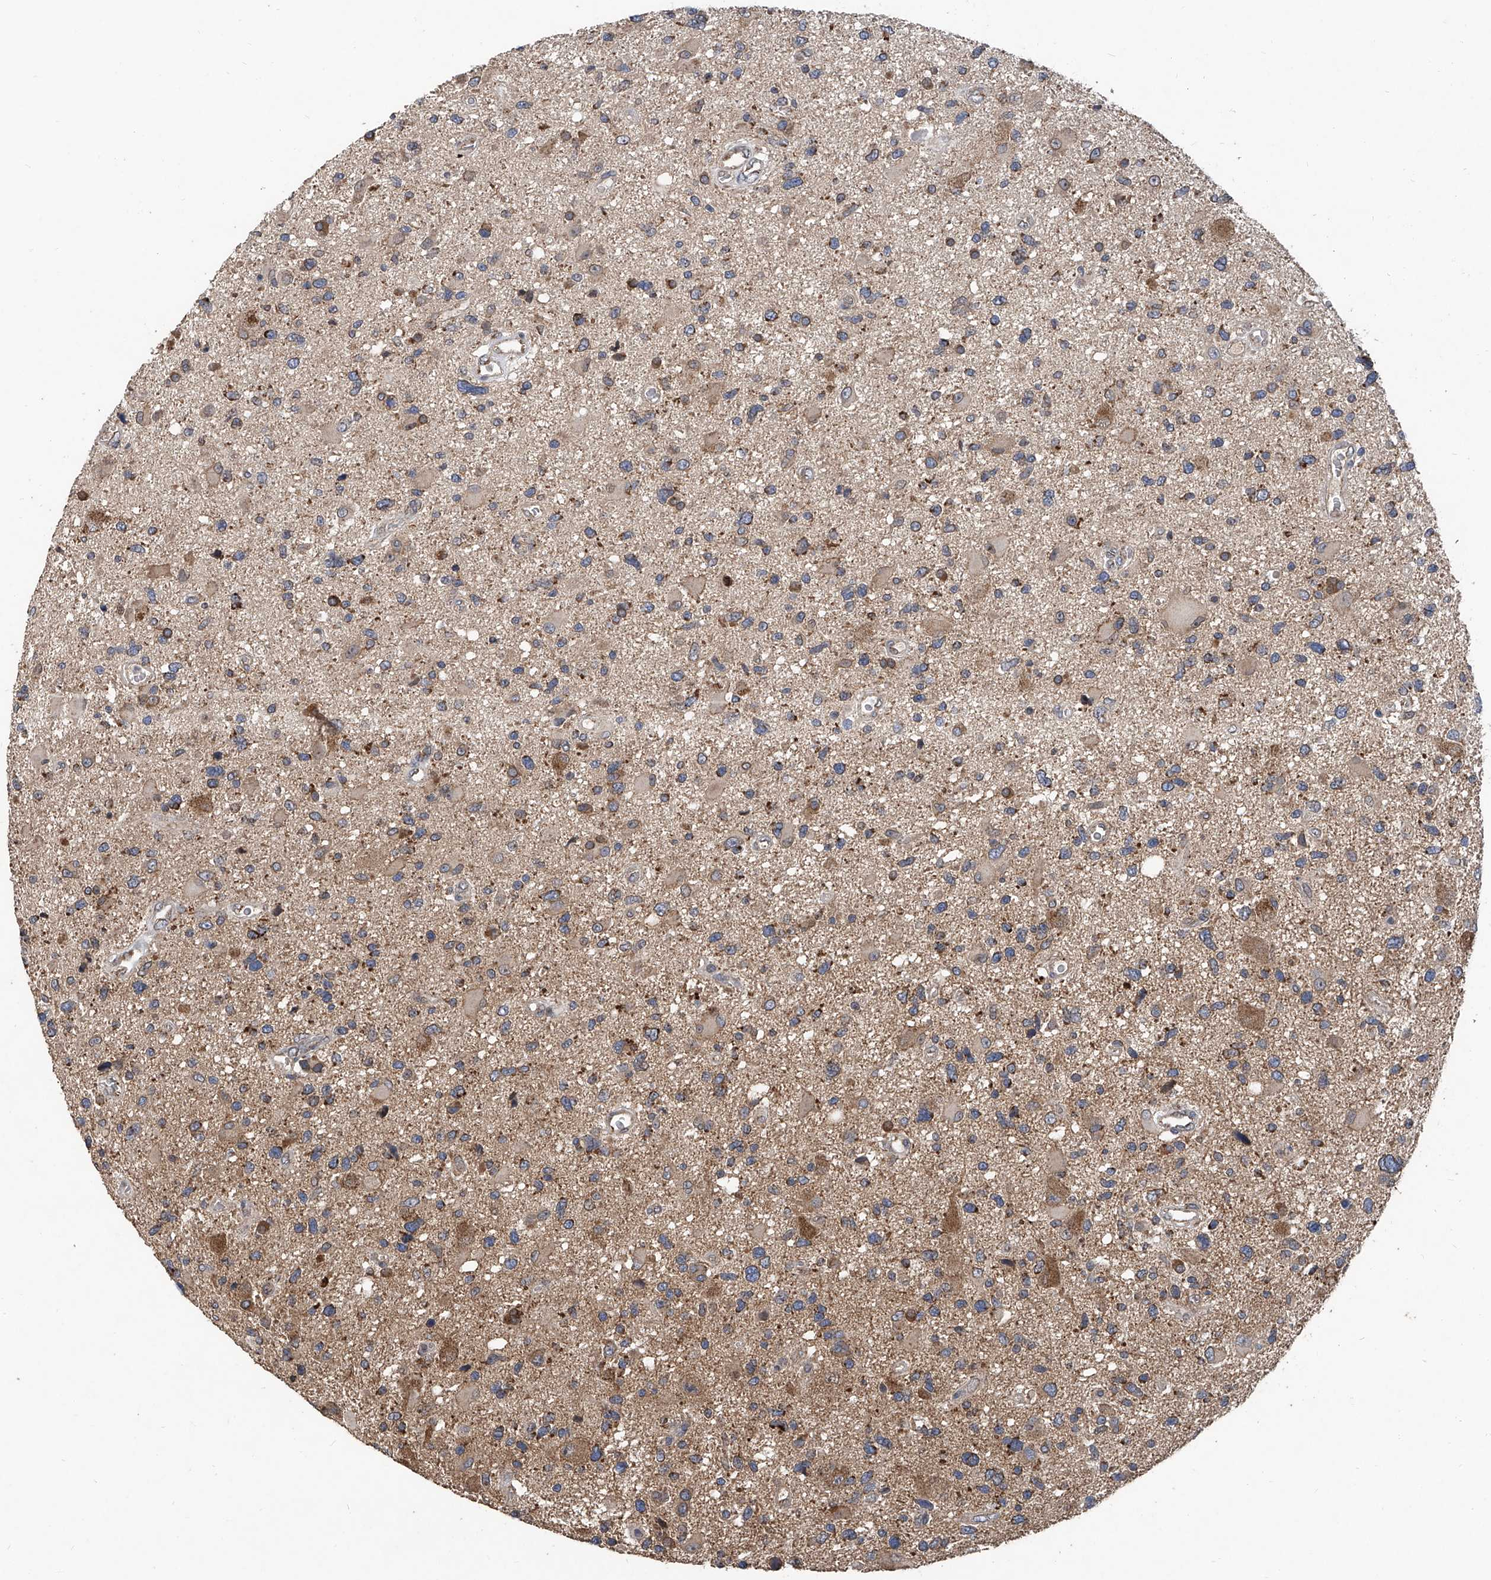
{"staining": {"intensity": "moderate", "quantity": "<25%", "location": "cytoplasmic/membranous"}, "tissue": "glioma", "cell_type": "Tumor cells", "image_type": "cancer", "snomed": [{"axis": "morphology", "description": "Glioma, malignant, High grade"}, {"axis": "topography", "description": "Brain"}], "caption": "Immunohistochemistry (DAB) staining of human glioma shows moderate cytoplasmic/membranous protein positivity in about <25% of tumor cells.", "gene": "BCKDHB", "patient": {"sex": "male", "age": 33}}